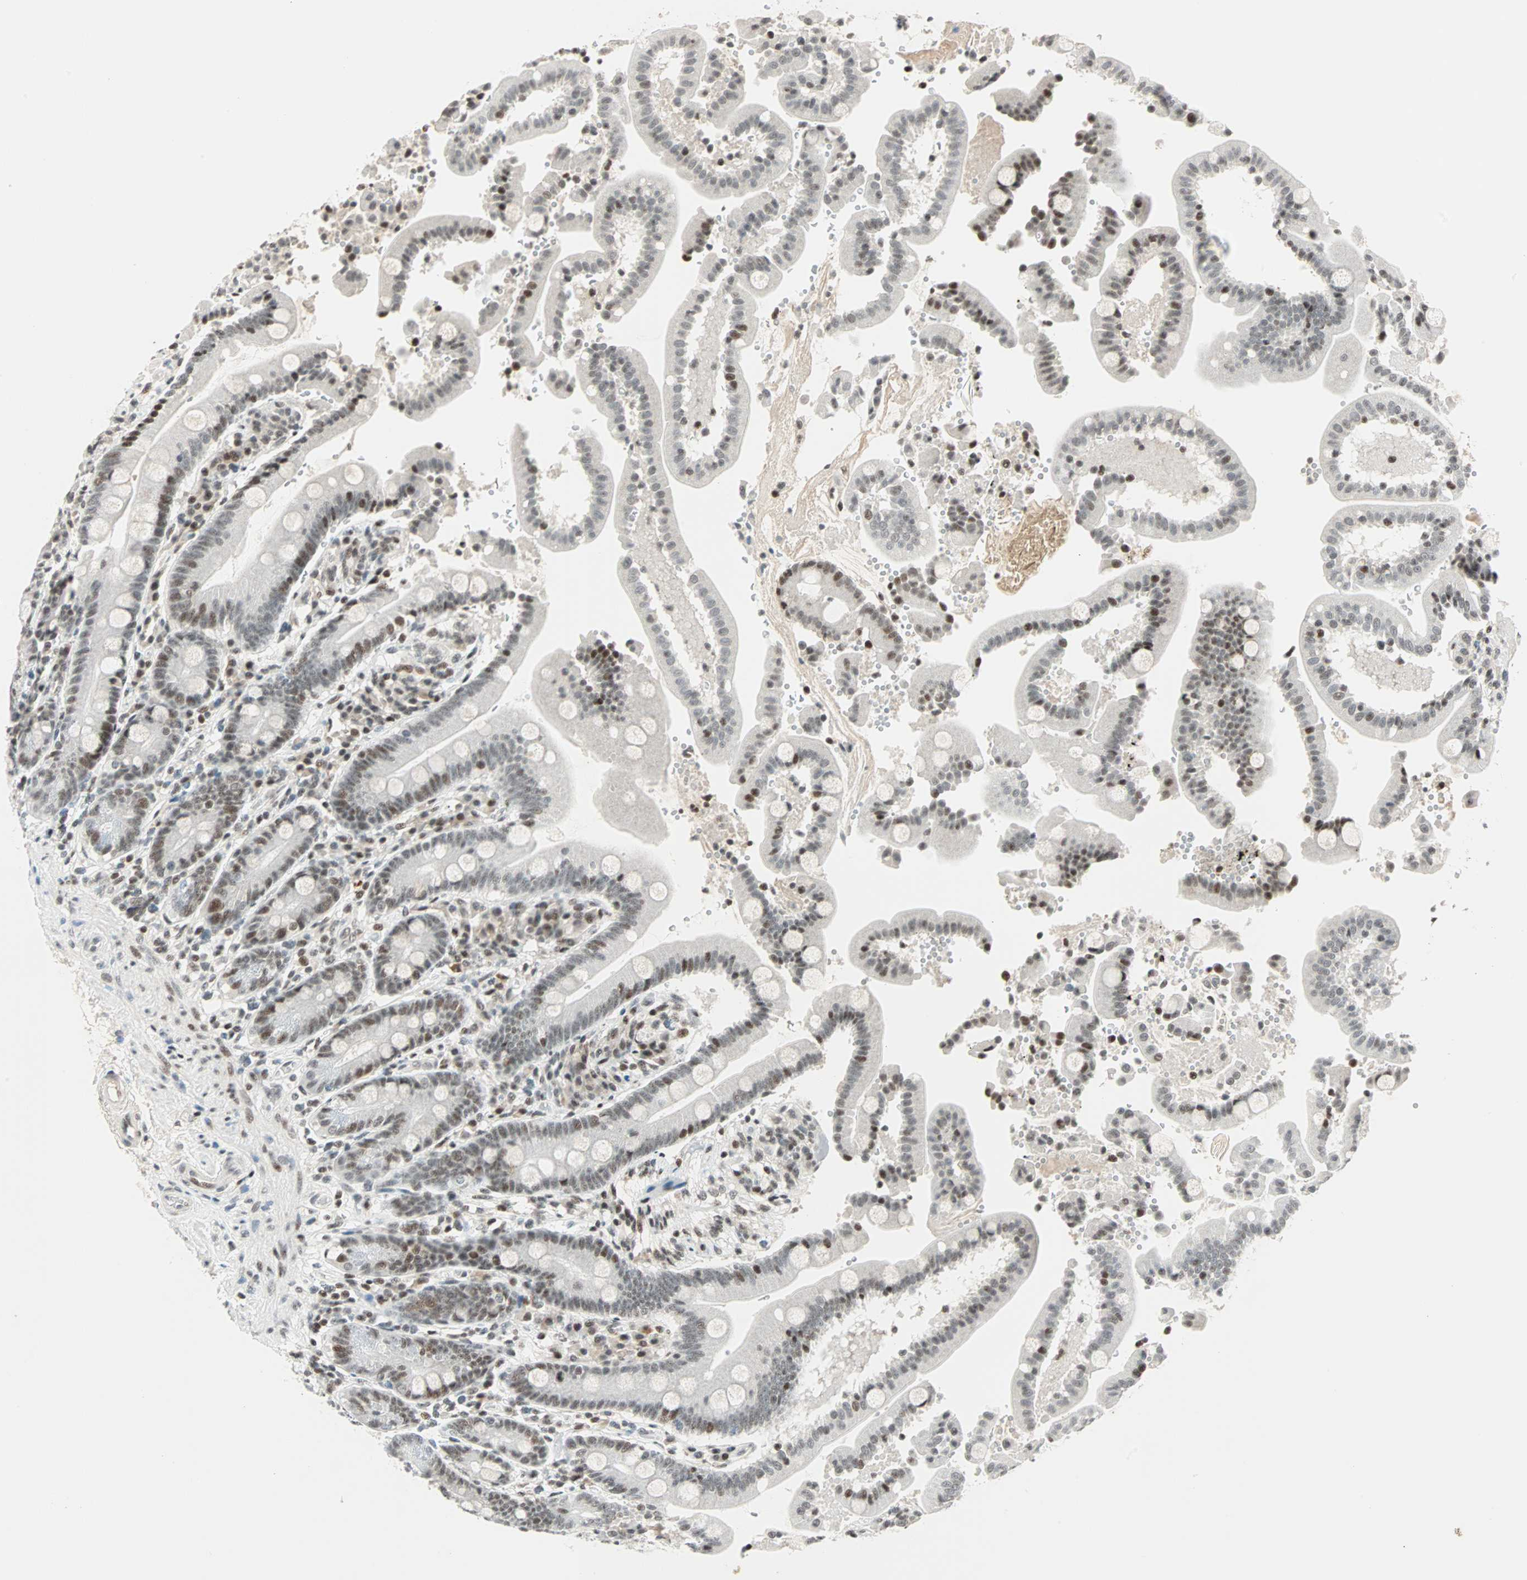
{"staining": {"intensity": "moderate", "quantity": "25%-75%", "location": "nuclear"}, "tissue": "duodenum", "cell_type": "Glandular cells", "image_type": "normal", "snomed": [{"axis": "morphology", "description": "Normal tissue, NOS"}, {"axis": "topography", "description": "Small intestine, NOS"}], "caption": "The histopathology image demonstrates a brown stain indicating the presence of a protein in the nuclear of glandular cells in duodenum.", "gene": "SIN3A", "patient": {"sex": "female", "age": 71}}